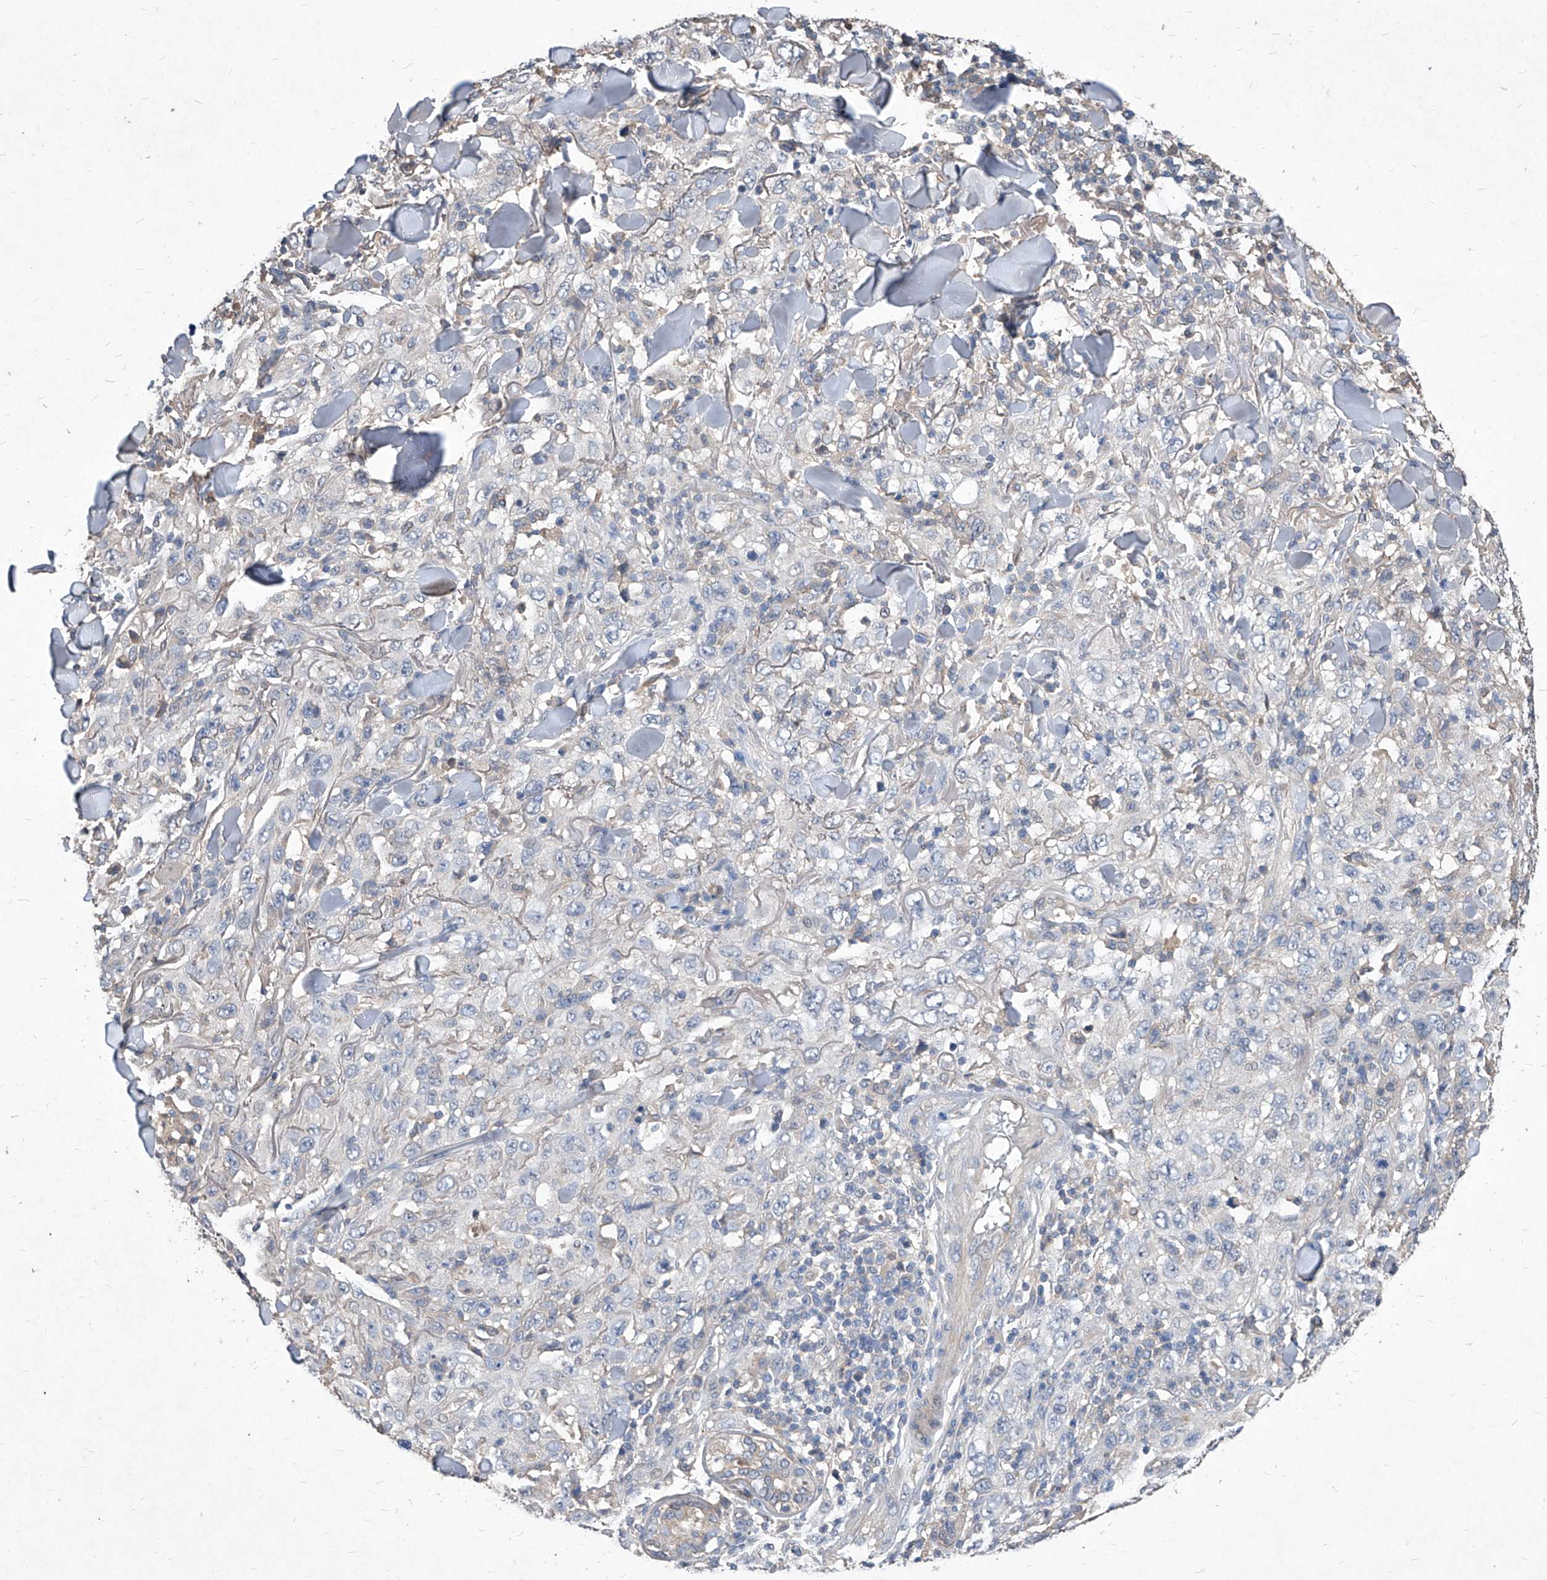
{"staining": {"intensity": "negative", "quantity": "none", "location": "none"}, "tissue": "skin cancer", "cell_type": "Tumor cells", "image_type": "cancer", "snomed": [{"axis": "morphology", "description": "Squamous cell carcinoma, NOS"}, {"axis": "topography", "description": "Skin"}], "caption": "Skin cancer stained for a protein using immunohistochemistry demonstrates no staining tumor cells.", "gene": "SYNGR1", "patient": {"sex": "female", "age": 88}}